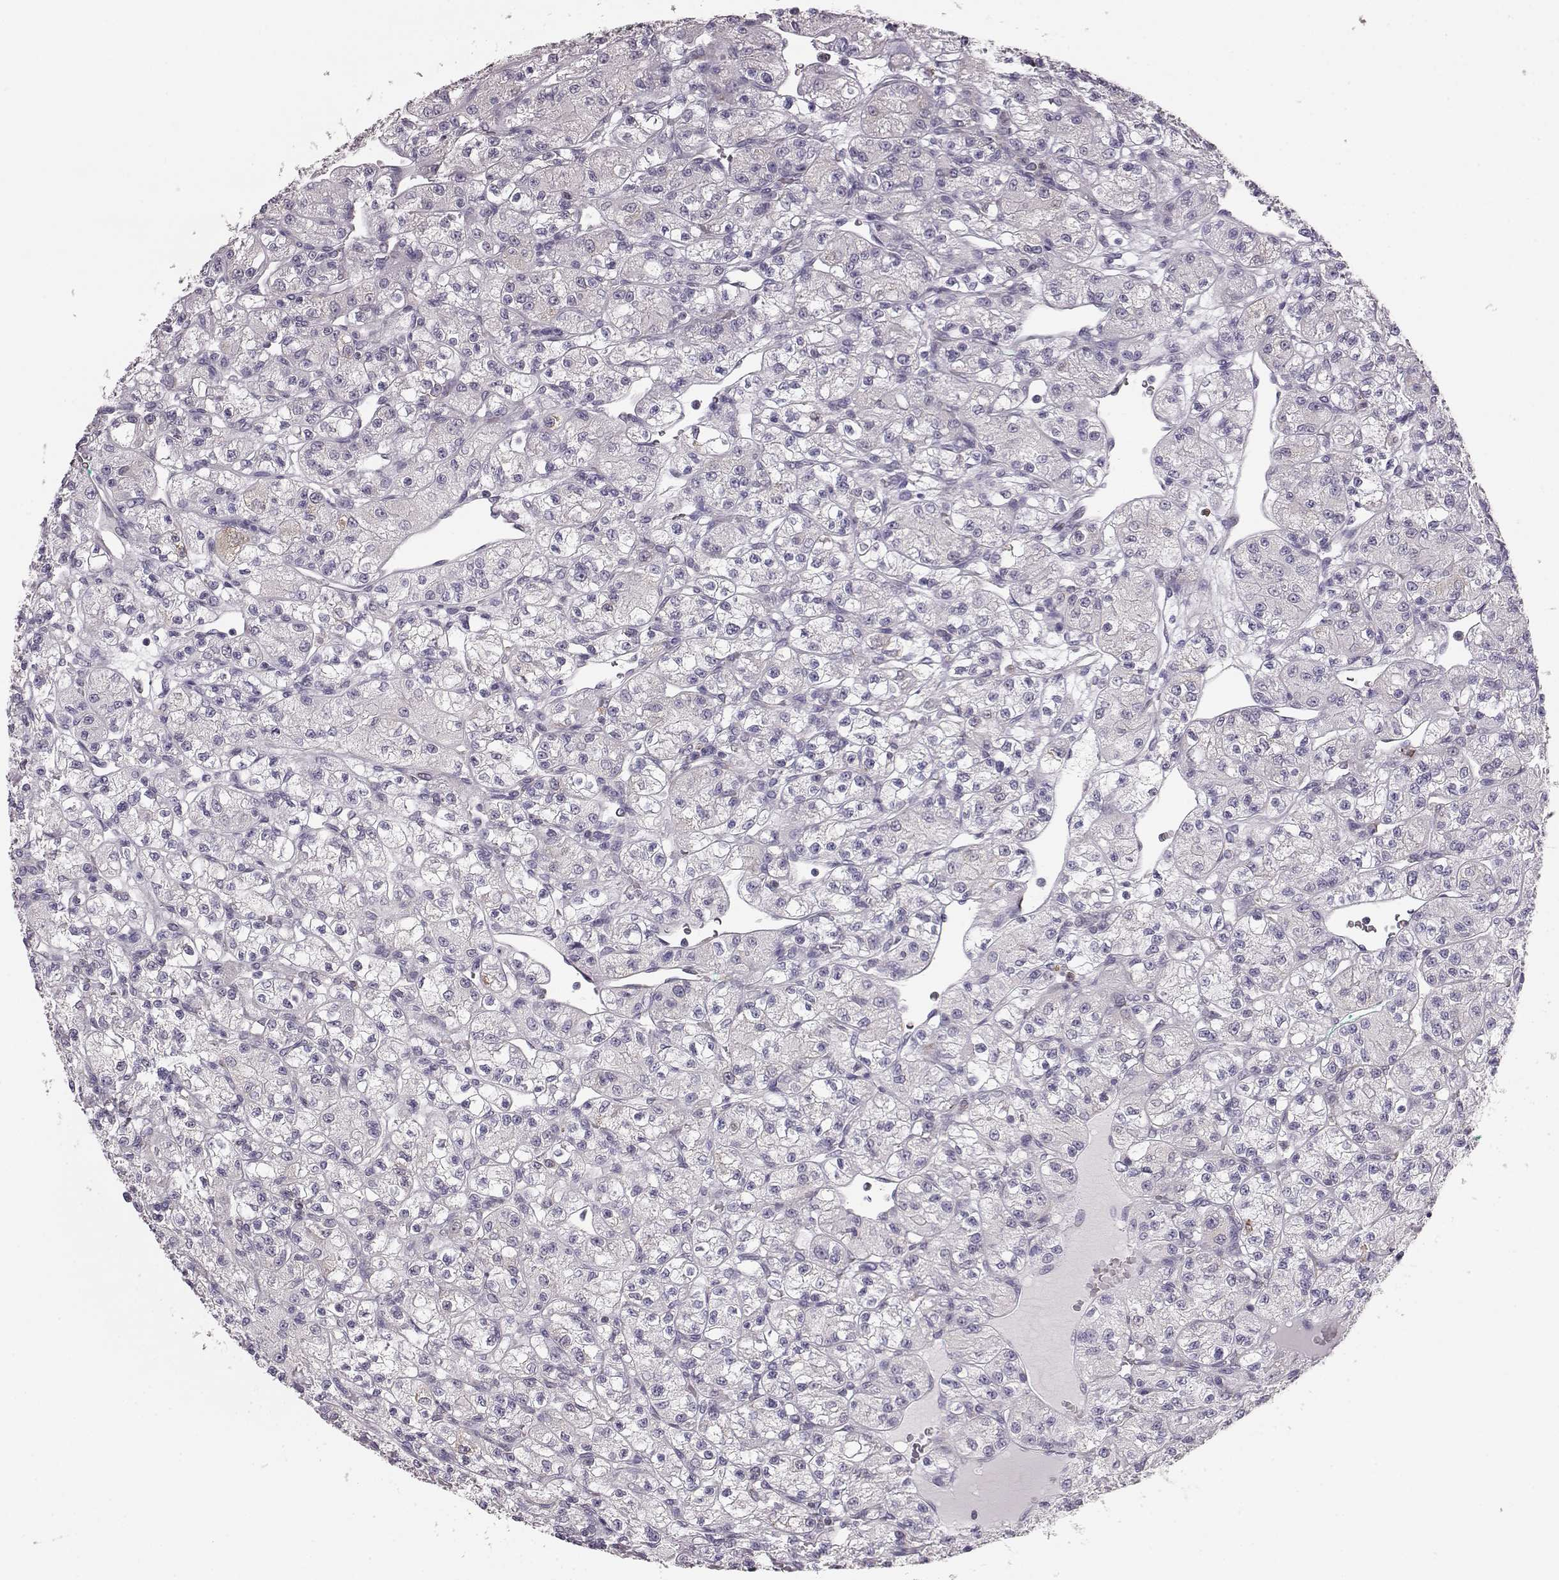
{"staining": {"intensity": "negative", "quantity": "none", "location": "none"}, "tissue": "renal cancer", "cell_type": "Tumor cells", "image_type": "cancer", "snomed": [{"axis": "morphology", "description": "Adenocarcinoma, NOS"}, {"axis": "topography", "description": "Kidney"}], "caption": "An immunohistochemistry (IHC) photomicrograph of renal cancer (adenocarcinoma) is shown. There is no staining in tumor cells of renal cancer (adenocarcinoma). (DAB (3,3'-diaminobenzidine) immunohistochemistry visualized using brightfield microscopy, high magnification).", "gene": "ELOVL5", "patient": {"sex": "female", "age": 70}}